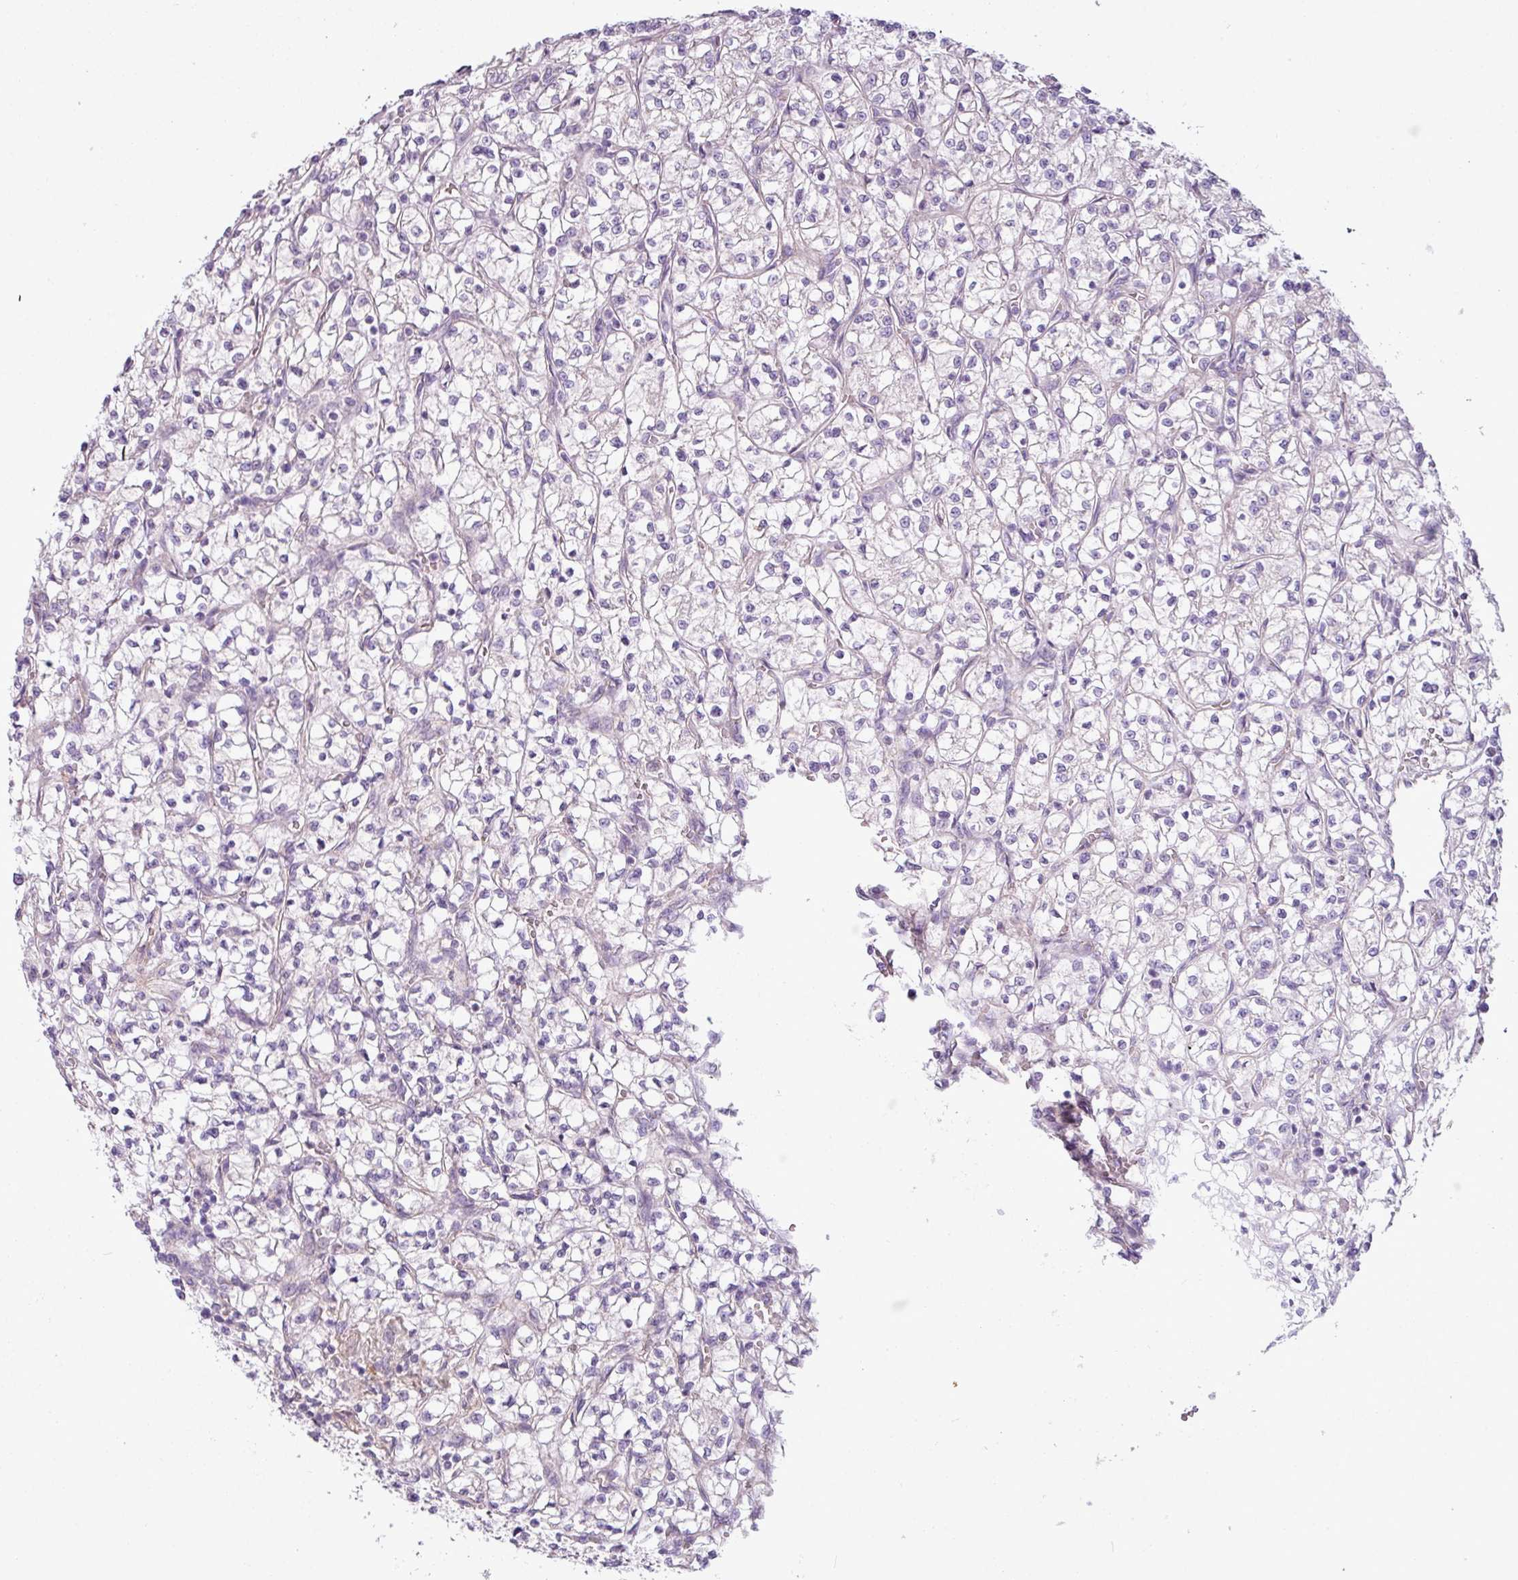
{"staining": {"intensity": "negative", "quantity": "none", "location": "none"}, "tissue": "renal cancer", "cell_type": "Tumor cells", "image_type": "cancer", "snomed": [{"axis": "morphology", "description": "Adenocarcinoma, NOS"}, {"axis": "topography", "description": "Kidney"}], "caption": "Immunohistochemical staining of human renal cancer (adenocarcinoma) reveals no significant staining in tumor cells.", "gene": "CAMK2B", "patient": {"sex": "female", "age": 64}}